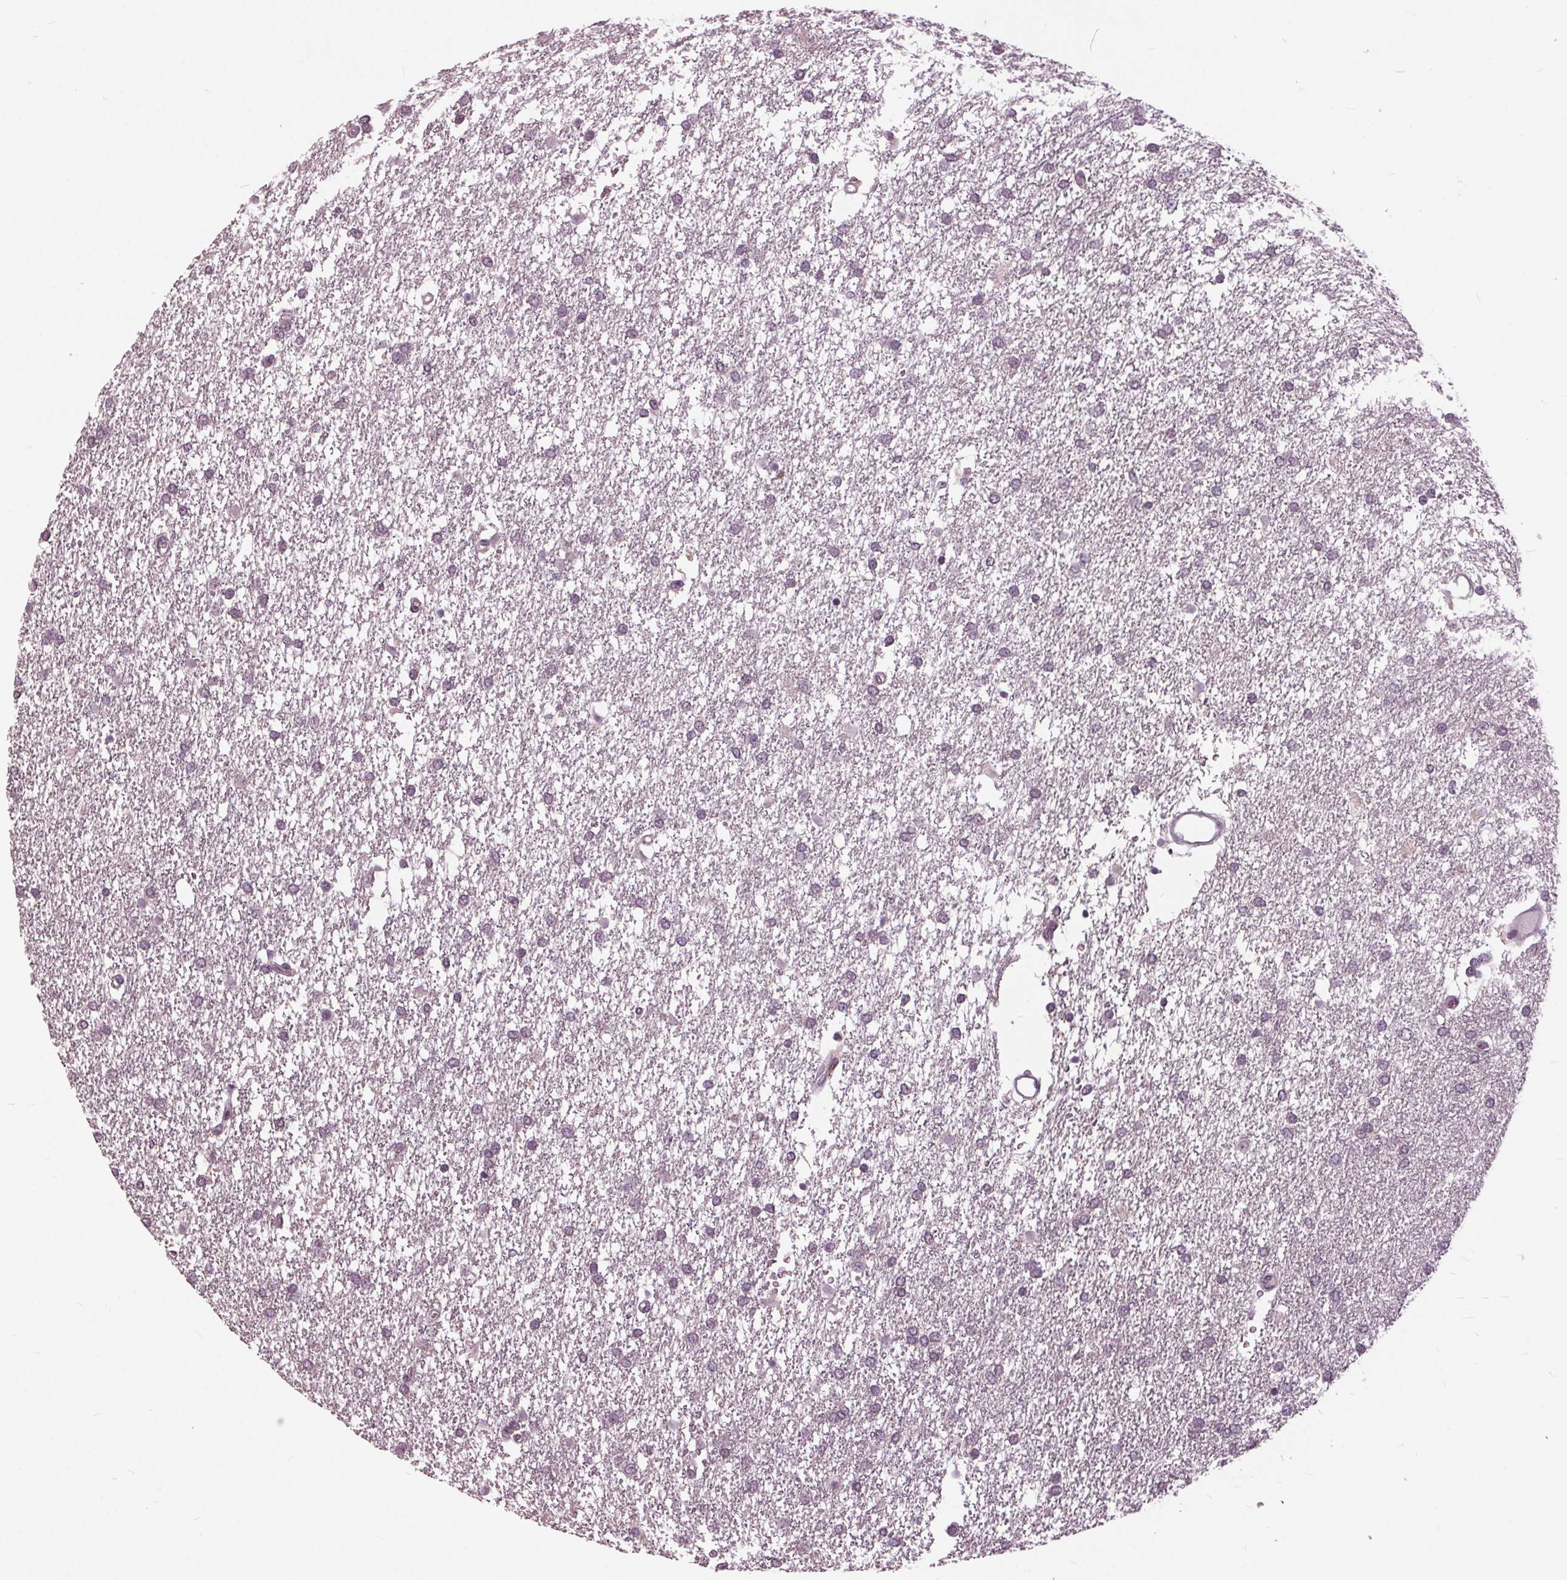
{"staining": {"intensity": "negative", "quantity": "none", "location": "none"}, "tissue": "glioma", "cell_type": "Tumor cells", "image_type": "cancer", "snomed": [{"axis": "morphology", "description": "Glioma, malignant, High grade"}, {"axis": "topography", "description": "Brain"}], "caption": "The photomicrograph shows no staining of tumor cells in glioma. (Stains: DAB immunohistochemistry (IHC) with hematoxylin counter stain, Microscopy: brightfield microscopy at high magnification).", "gene": "SIGLEC6", "patient": {"sex": "female", "age": 61}}